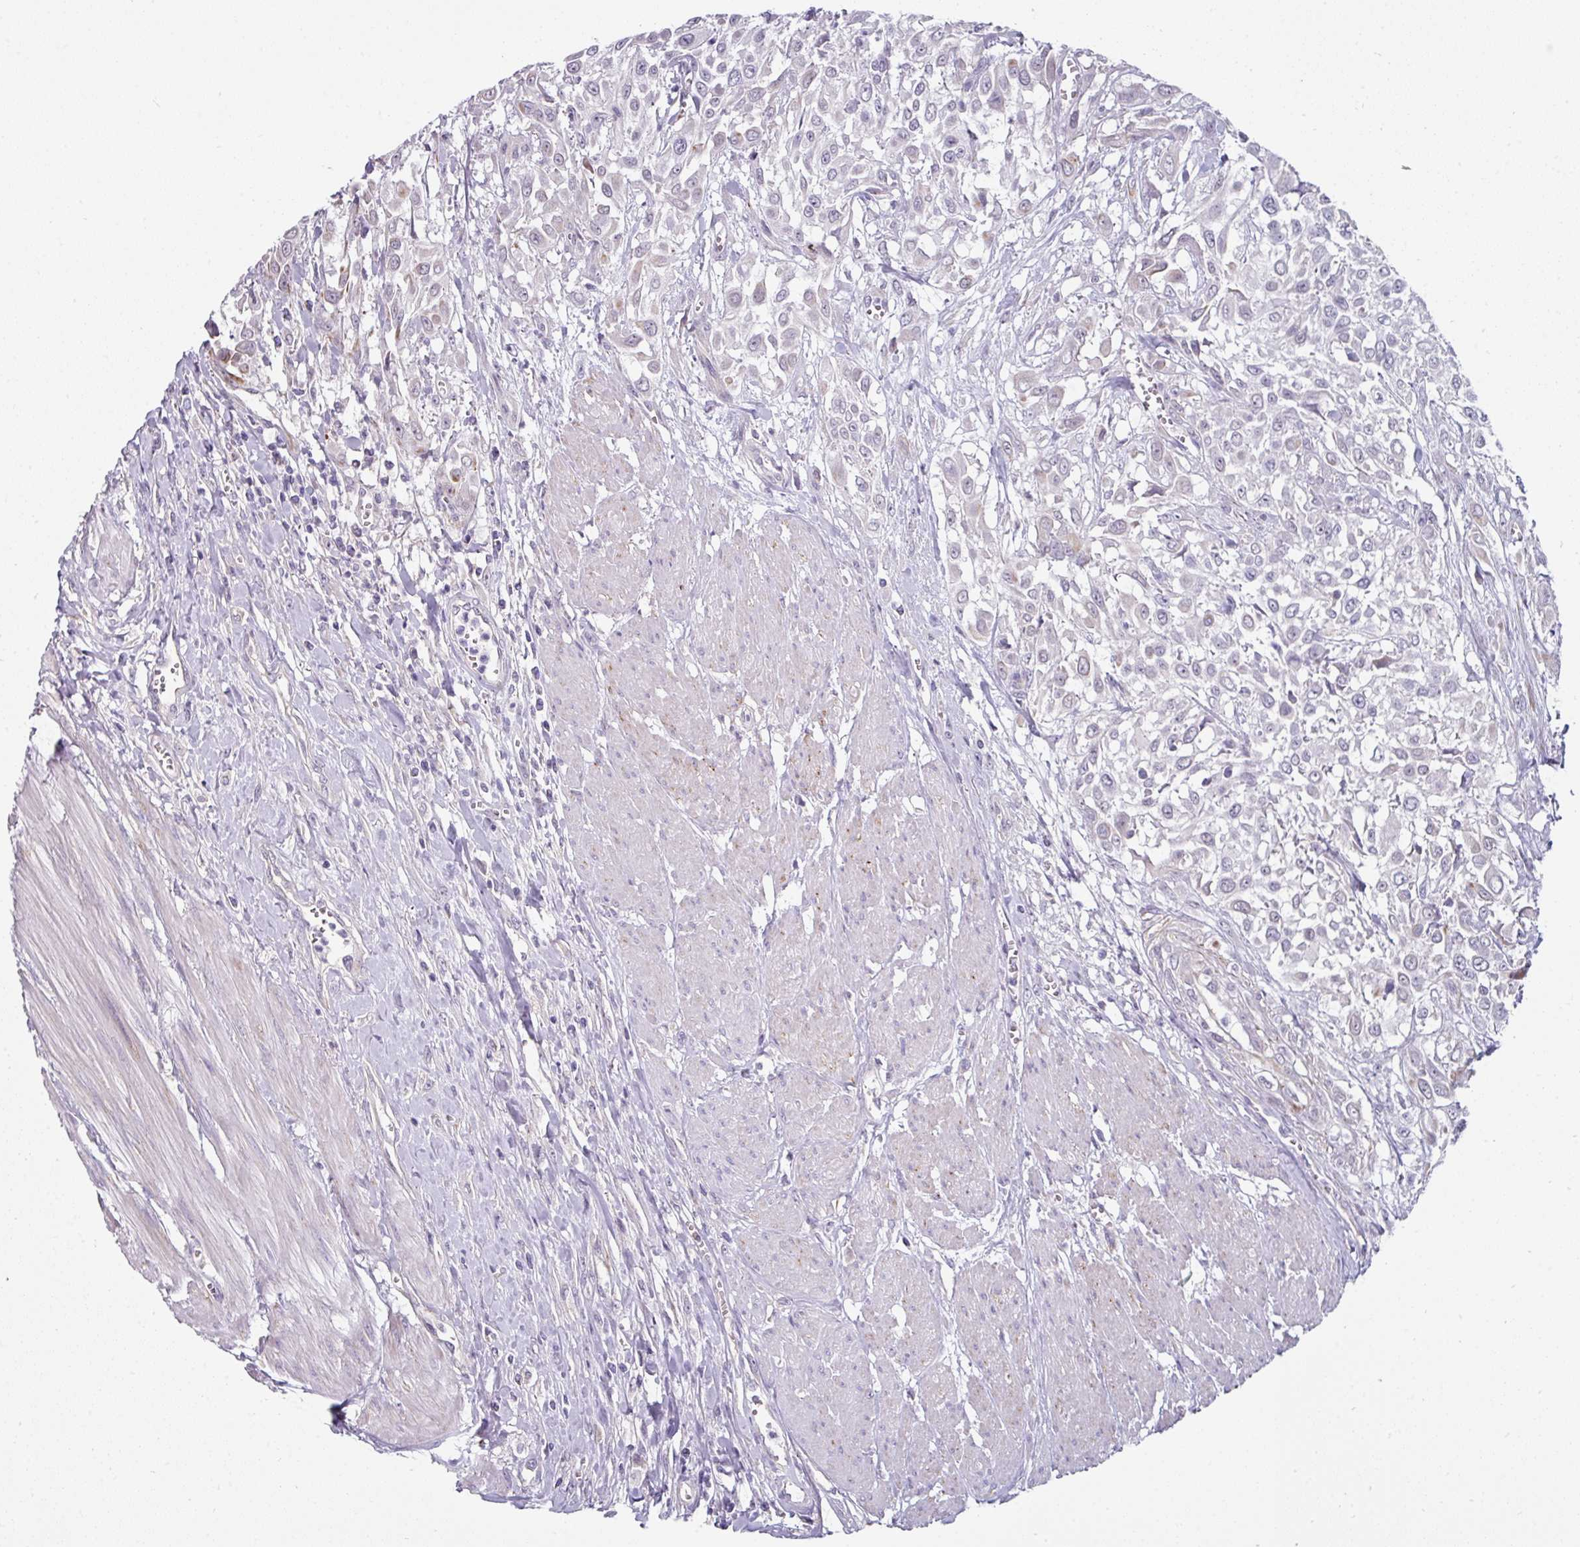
{"staining": {"intensity": "negative", "quantity": "none", "location": "none"}, "tissue": "urothelial cancer", "cell_type": "Tumor cells", "image_type": "cancer", "snomed": [{"axis": "morphology", "description": "Urothelial carcinoma, High grade"}, {"axis": "topography", "description": "Urinary bladder"}], "caption": "DAB (3,3'-diaminobenzidine) immunohistochemical staining of urothelial cancer shows no significant staining in tumor cells.", "gene": "EYA3", "patient": {"sex": "male", "age": 57}}